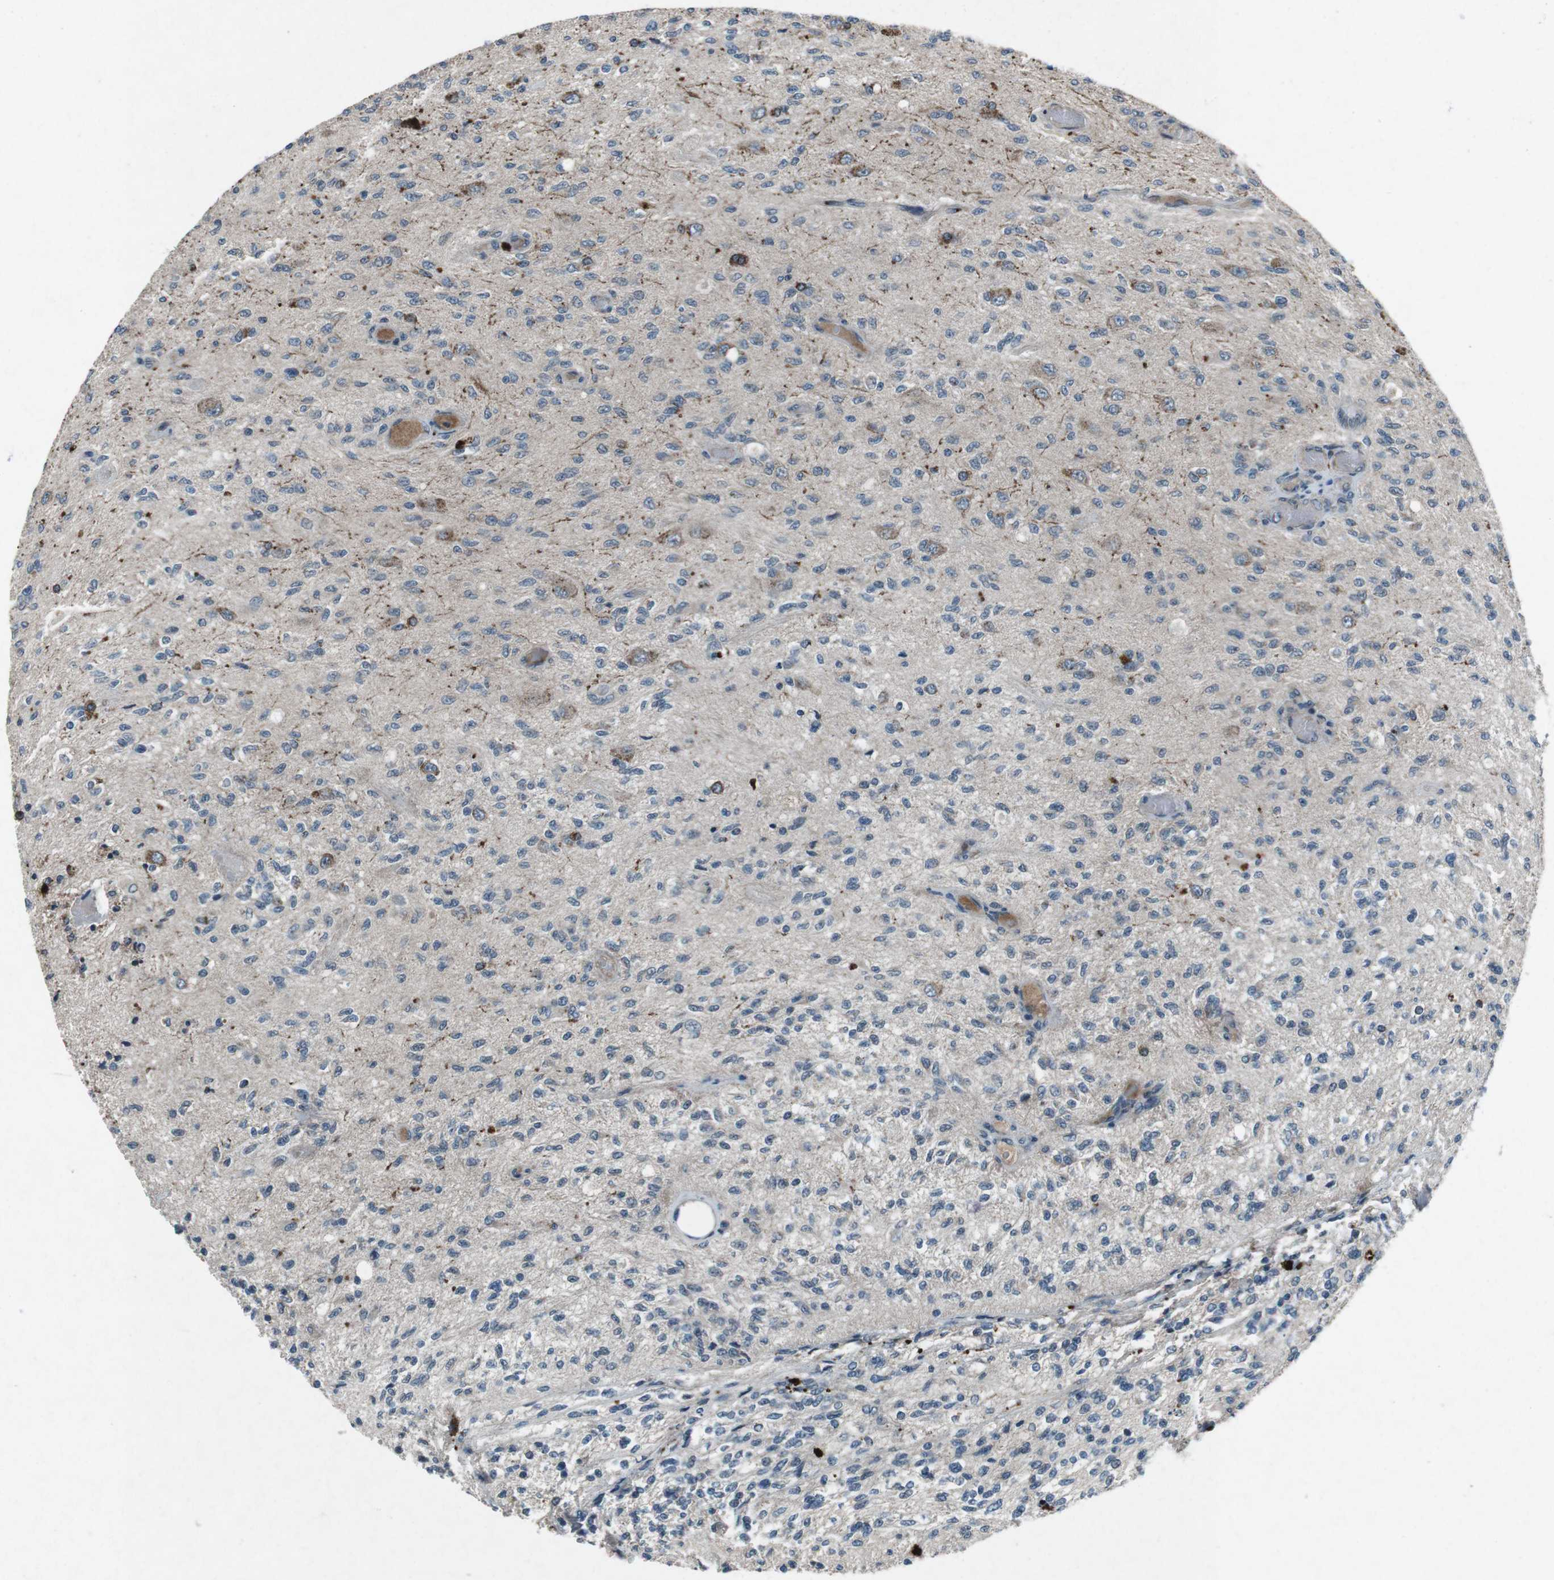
{"staining": {"intensity": "negative", "quantity": "none", "location": "none"}, "tissue": "glioma", "cell_type": "Tumor cells", "image_type": "cancer", "snomed": [{"axis": "morphology", "description": "Normal tissue, NOS"}, {"axis": "morphology", "description": "Glioma, malignant, High grade"}, {"axis": "topography", "description": "Cerebral cortex"}], "caption": "High power microscopy histopathology image of an immunohistochemistry (IHC) photomicrograph of glioma, revealing no significant staining in tumor cells.", "gene": "CDK16", "patient": {"sex": "male", "age": 77}}